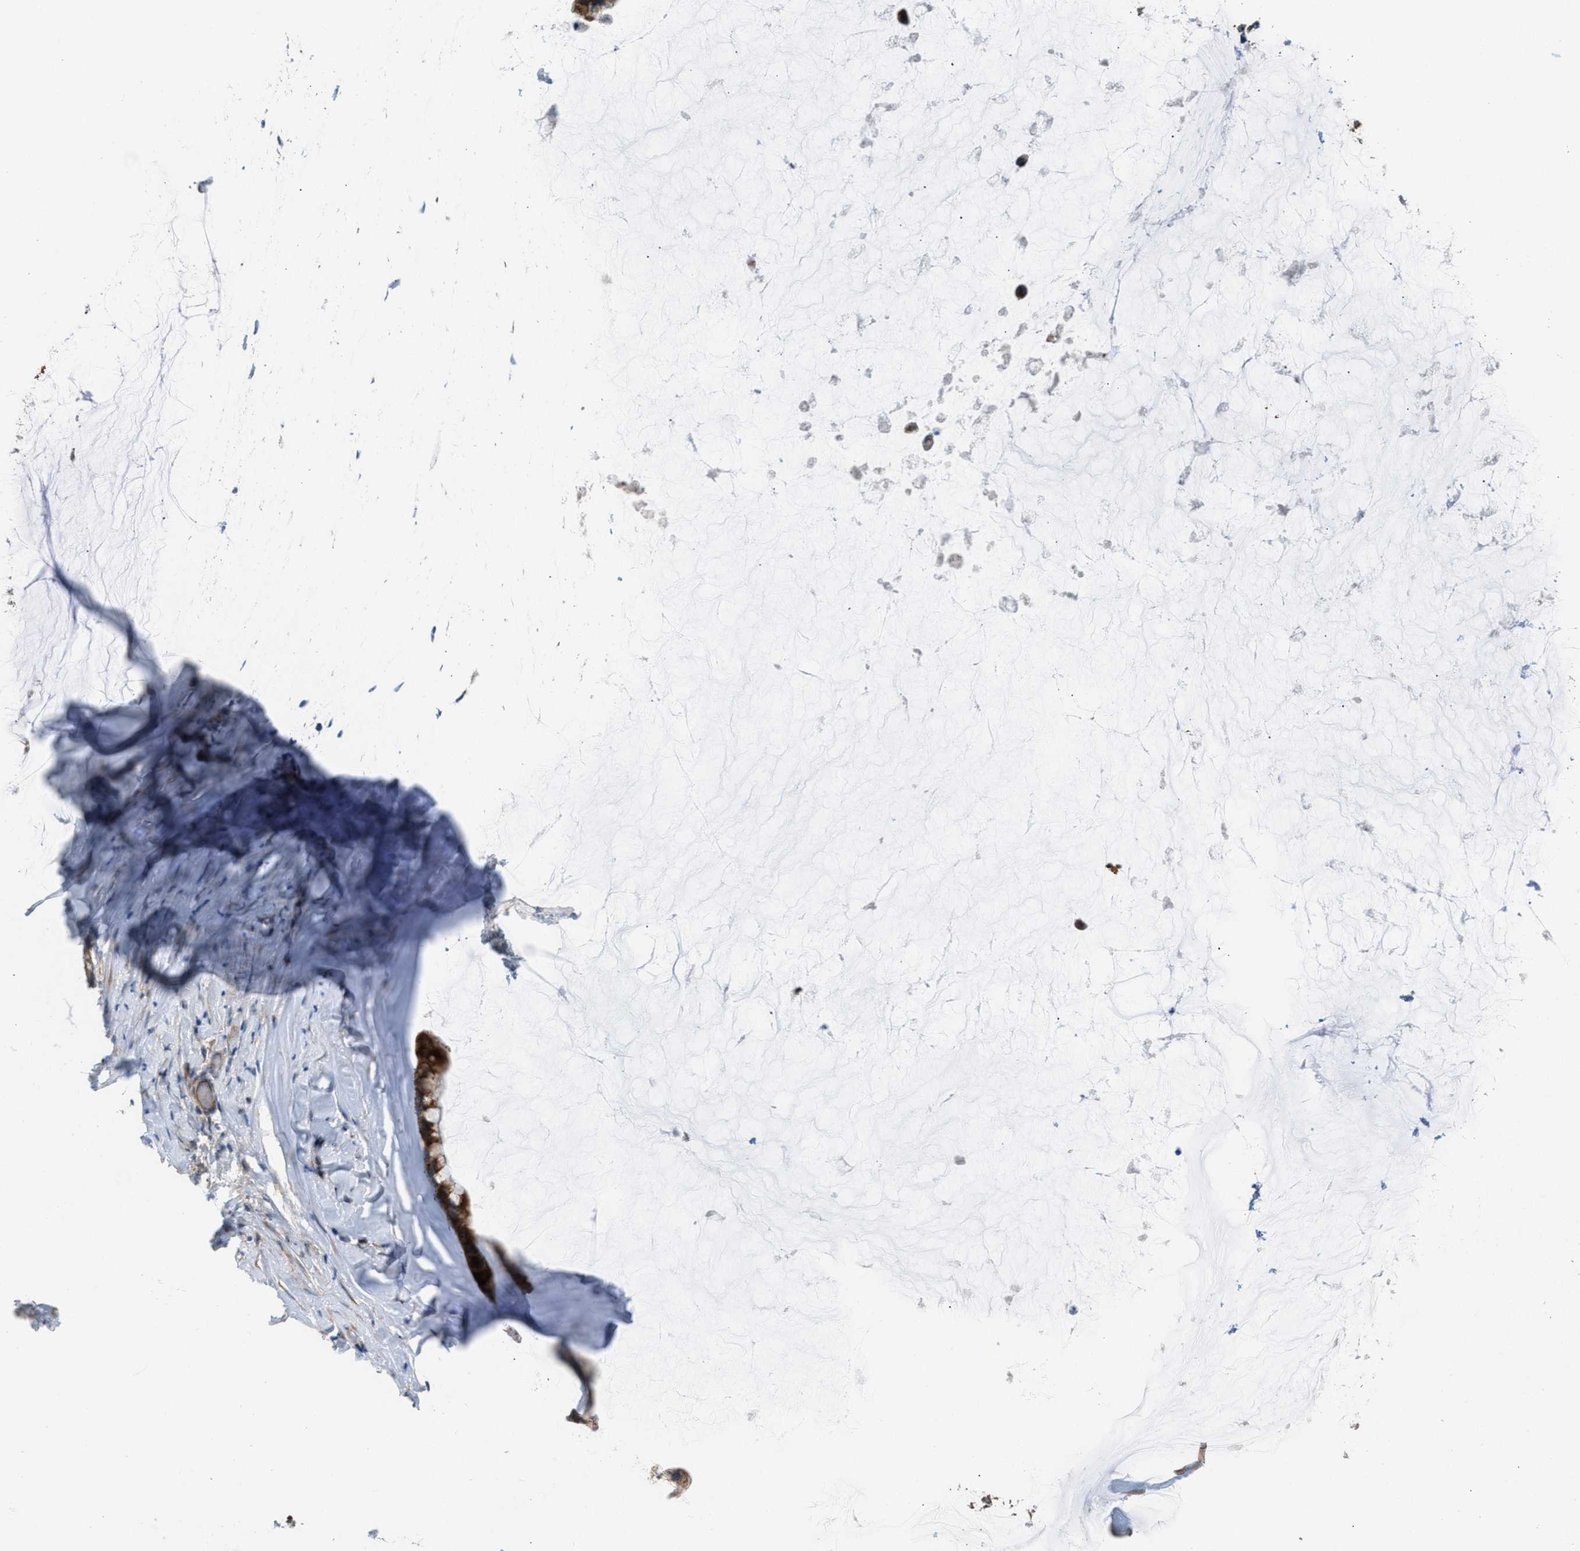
{"staining": {"intensity": "moderate", "quantity": ">75%", "location": "cytoplasmic/membranous"}, "tissue": "ovarian cancer", "cell_type": "Tumor cells", "image_type": "cancer", "snomed": [{"axis": "morphology", "description": "Cystadenocarcinoma, mucinous, NOS"}, {"axis": "topography", "description": "Ovary"}], "caption": "Ovarian cancer stained with a protein marker reveals moderate staining in tumor cells.", "gene": "TPH1", "patient": {"sex": "female", "age": 39}}